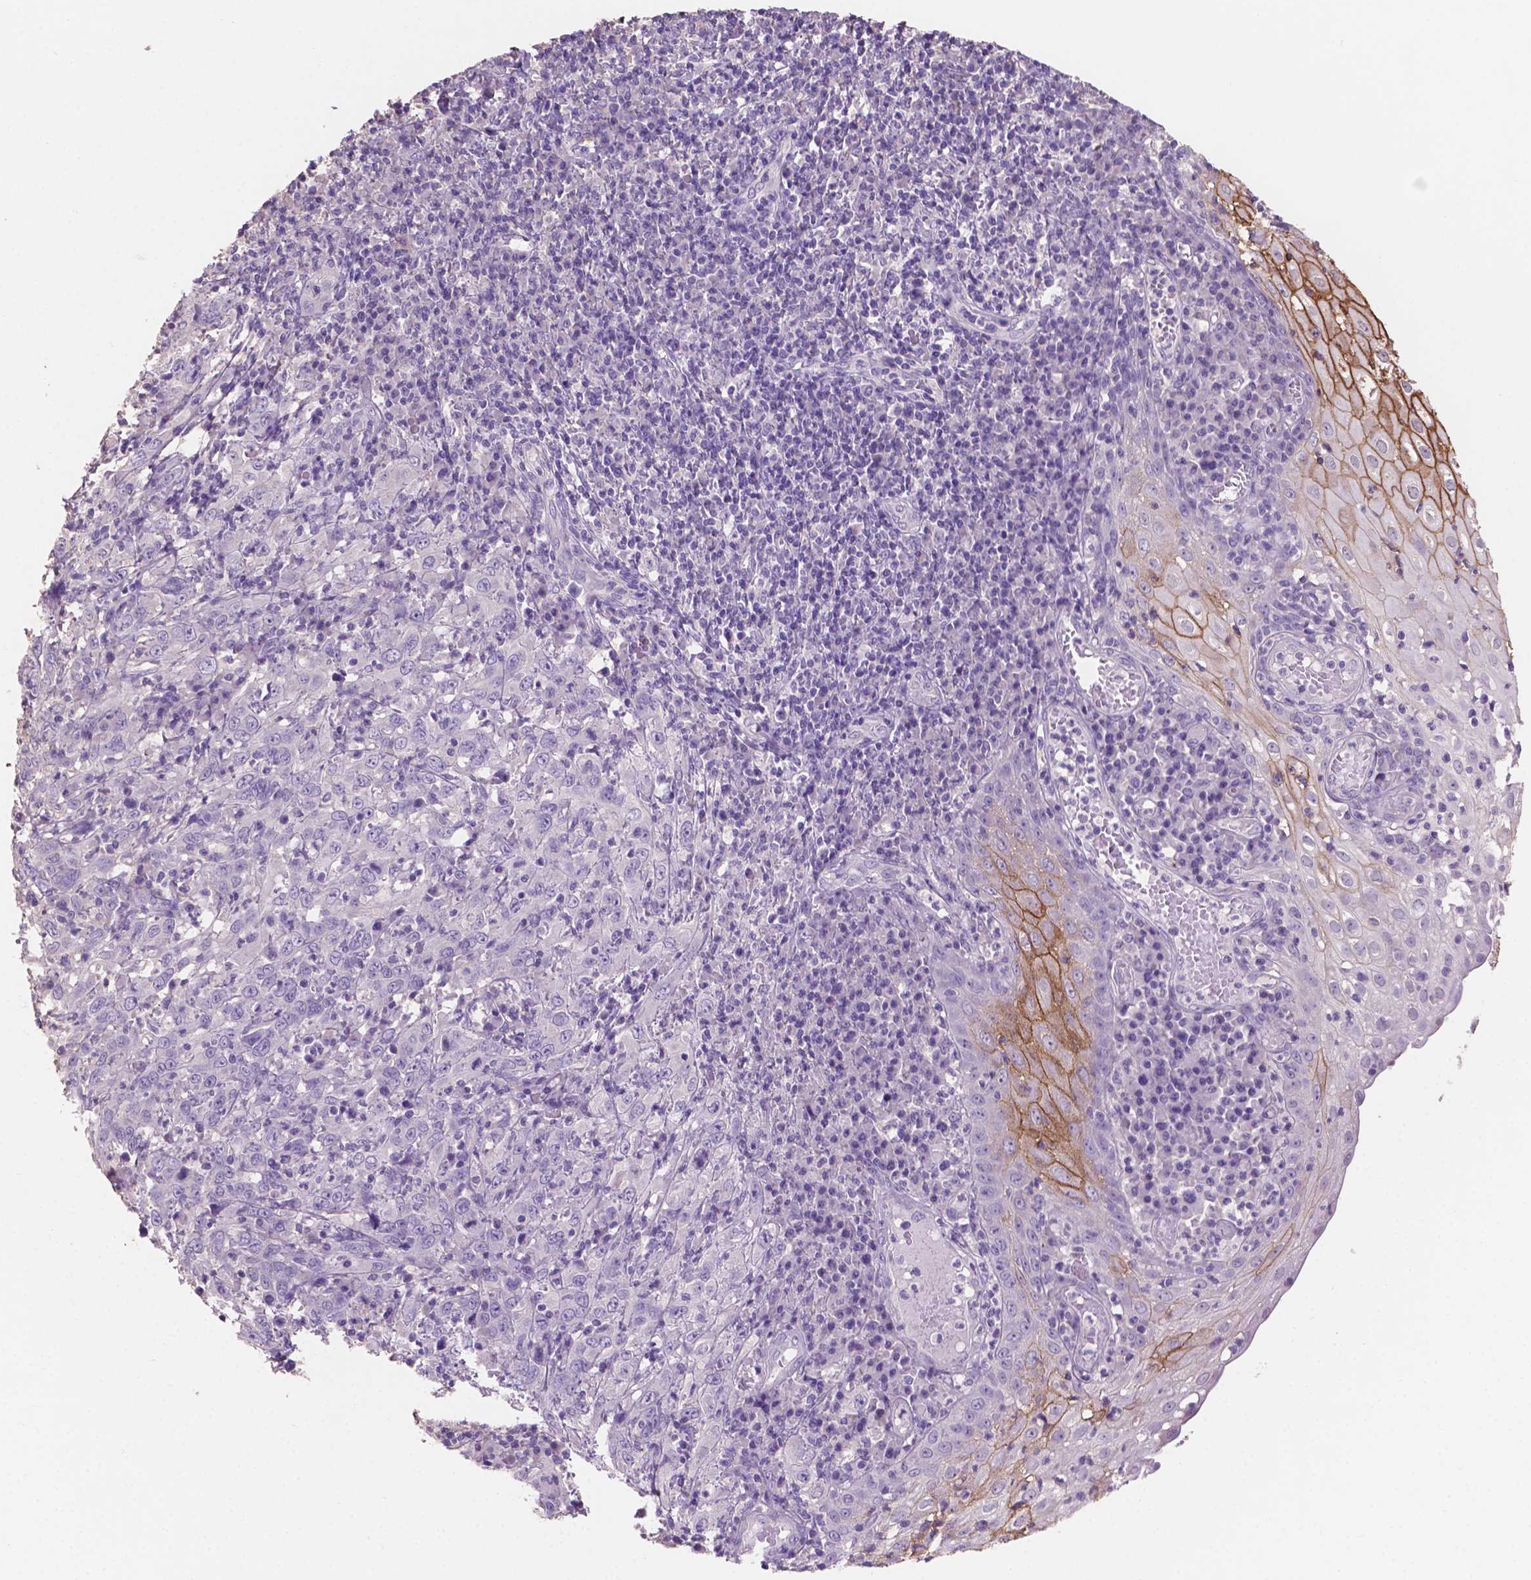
{"staining": {"intensity": "strong", "quantity": "<25%", "location": "cytoplasmic/membranous"}, "tissue": "cervical cancer", "cell_type": "Tumor cells", "image_type": "cancer", "snomed": [{"axis": "morphology", "description": "Squamous cell carcinoma, NOS"}, {"axis": "topography", "description": "Cervix"}], "caption": "Strong cytoplasmic/membranous protein staining is seen in about <25% of tumor cells in cervical squamous cell carcinoma.", "gene": "SBSN", "patient": {"sex": "female", "age": 46}}